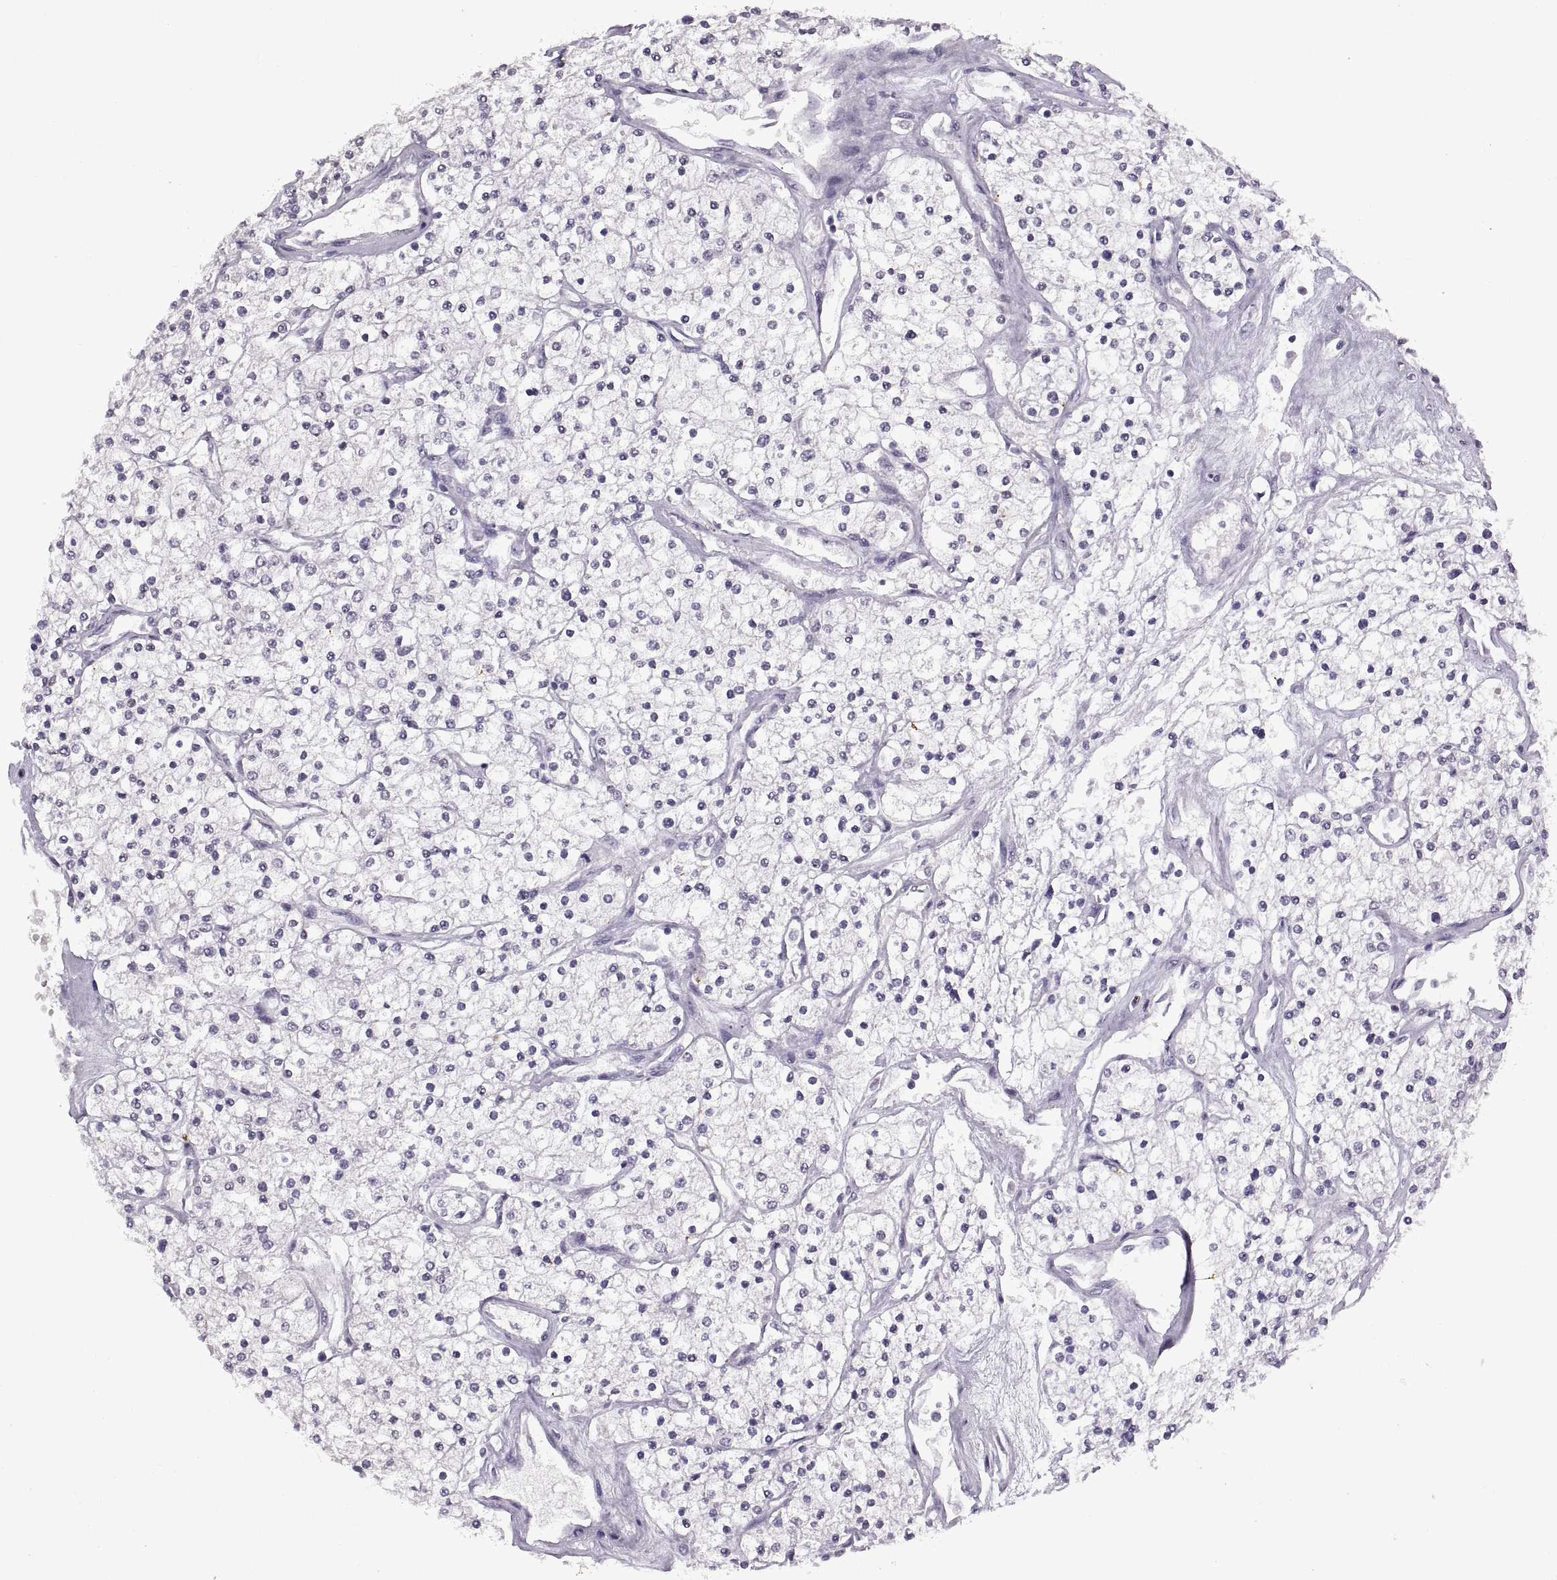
{"staining": {"intensity": "negative", "quantity": "none", "location": "none"}, "tissue": "renal cancer", "cell_type": "Tumor cells", "image_type": "cancer", "snomed": [{"axis": "morphology", "description": "Adenocarcinoma, NOS"}, {"axis": "topography", "description": "Kidney"}], "caption": "Immunohistochemical staining of human renal adenocarcinoma shows no significant staining in tumor cells.", "gene": "SINHCAF", "patient": {"sex": "male", "age": 80}}